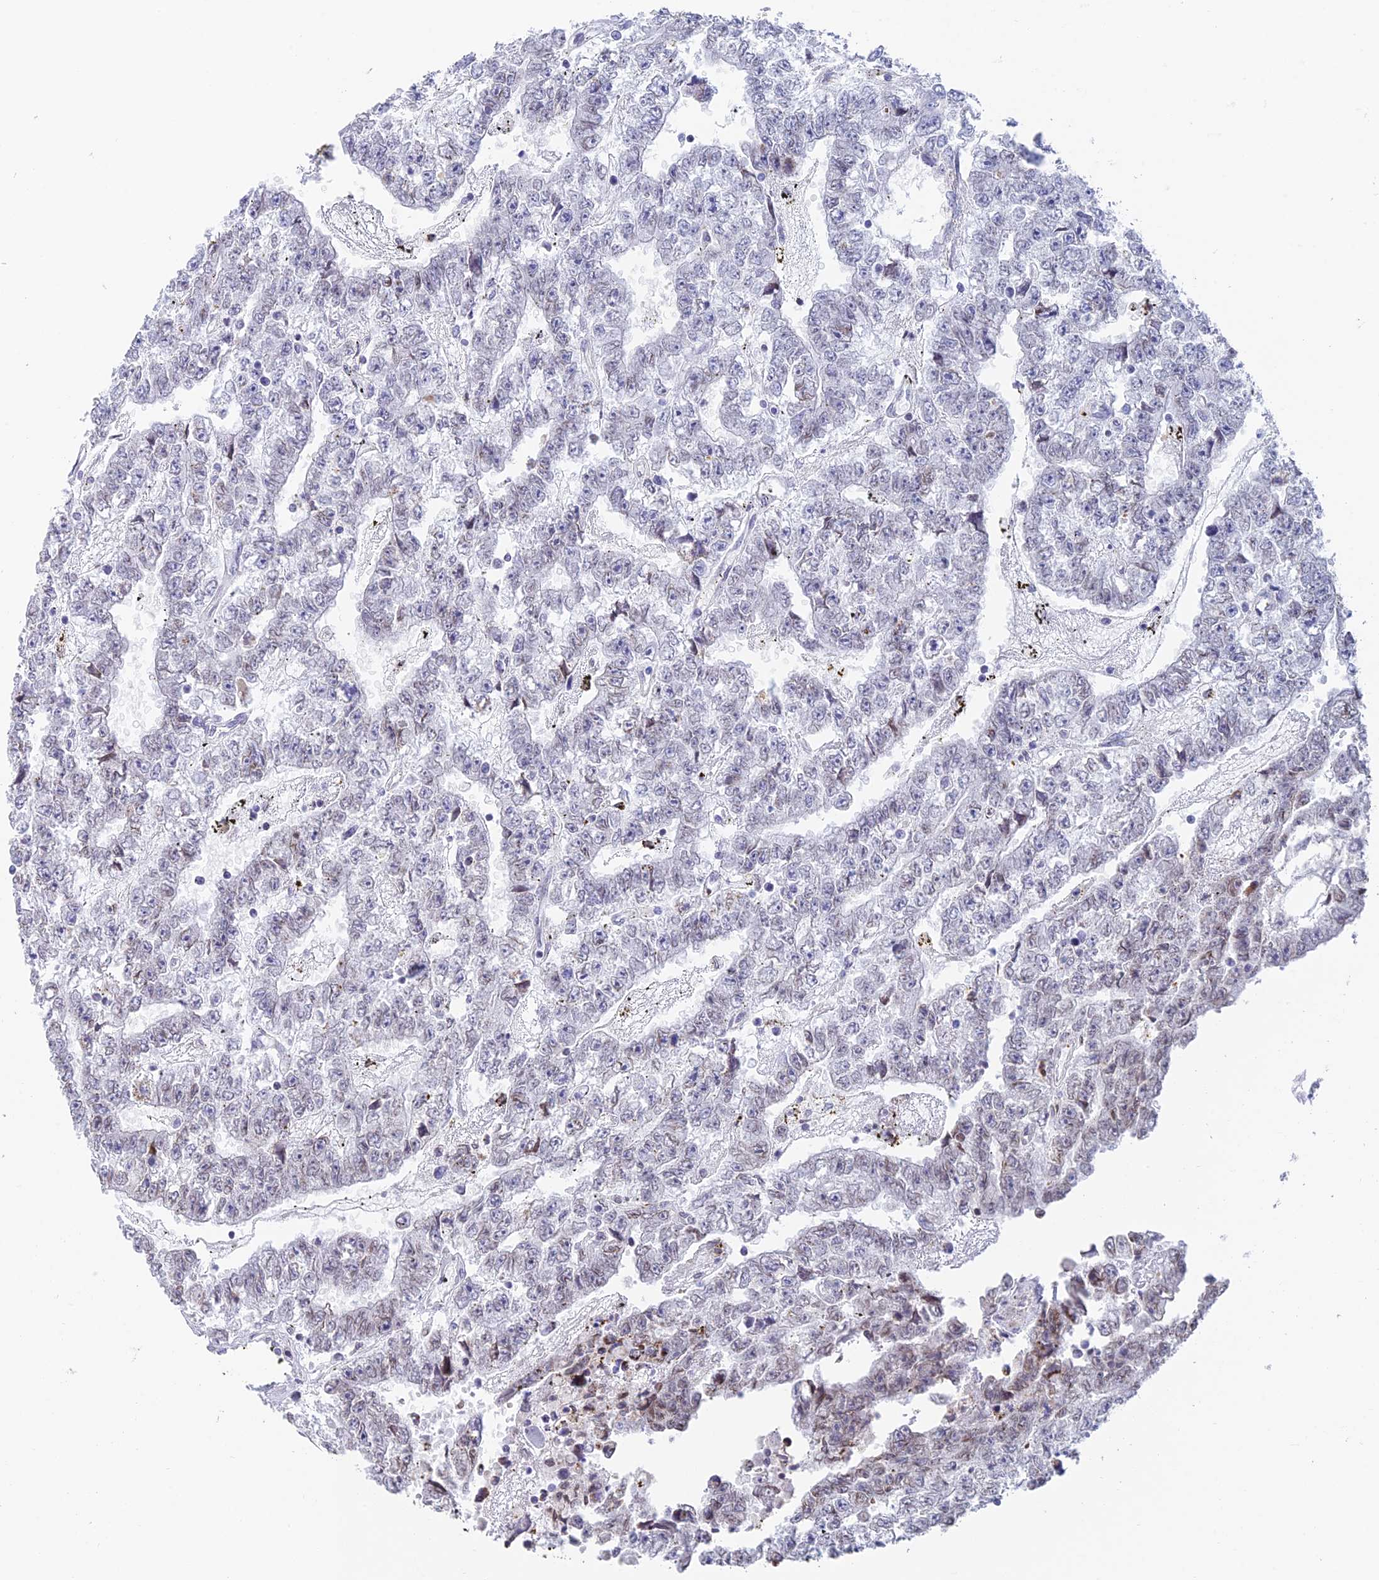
{"staining": {"intensity": "negative", "quantity": "none", "location": "none"}, "tissue": "testis cancer", "cell_type": "Tumor cells", "image_type": "cancer", "snomed": [{"axis": "morphology", "description": "Carcinoma, Embryonal, NOS"}, {"axis": "topography", "description": "Testis"}], "caption": "High power microscopy micrograph of an immunohistochemistry histopathology image of testis embryonal carcinoma, revealing no significant positivity in tumor cells. (DAB immunohistochemistry, high magnification).", "gene": "REXO5", "patient": {"sex": "male", "age": 25}}